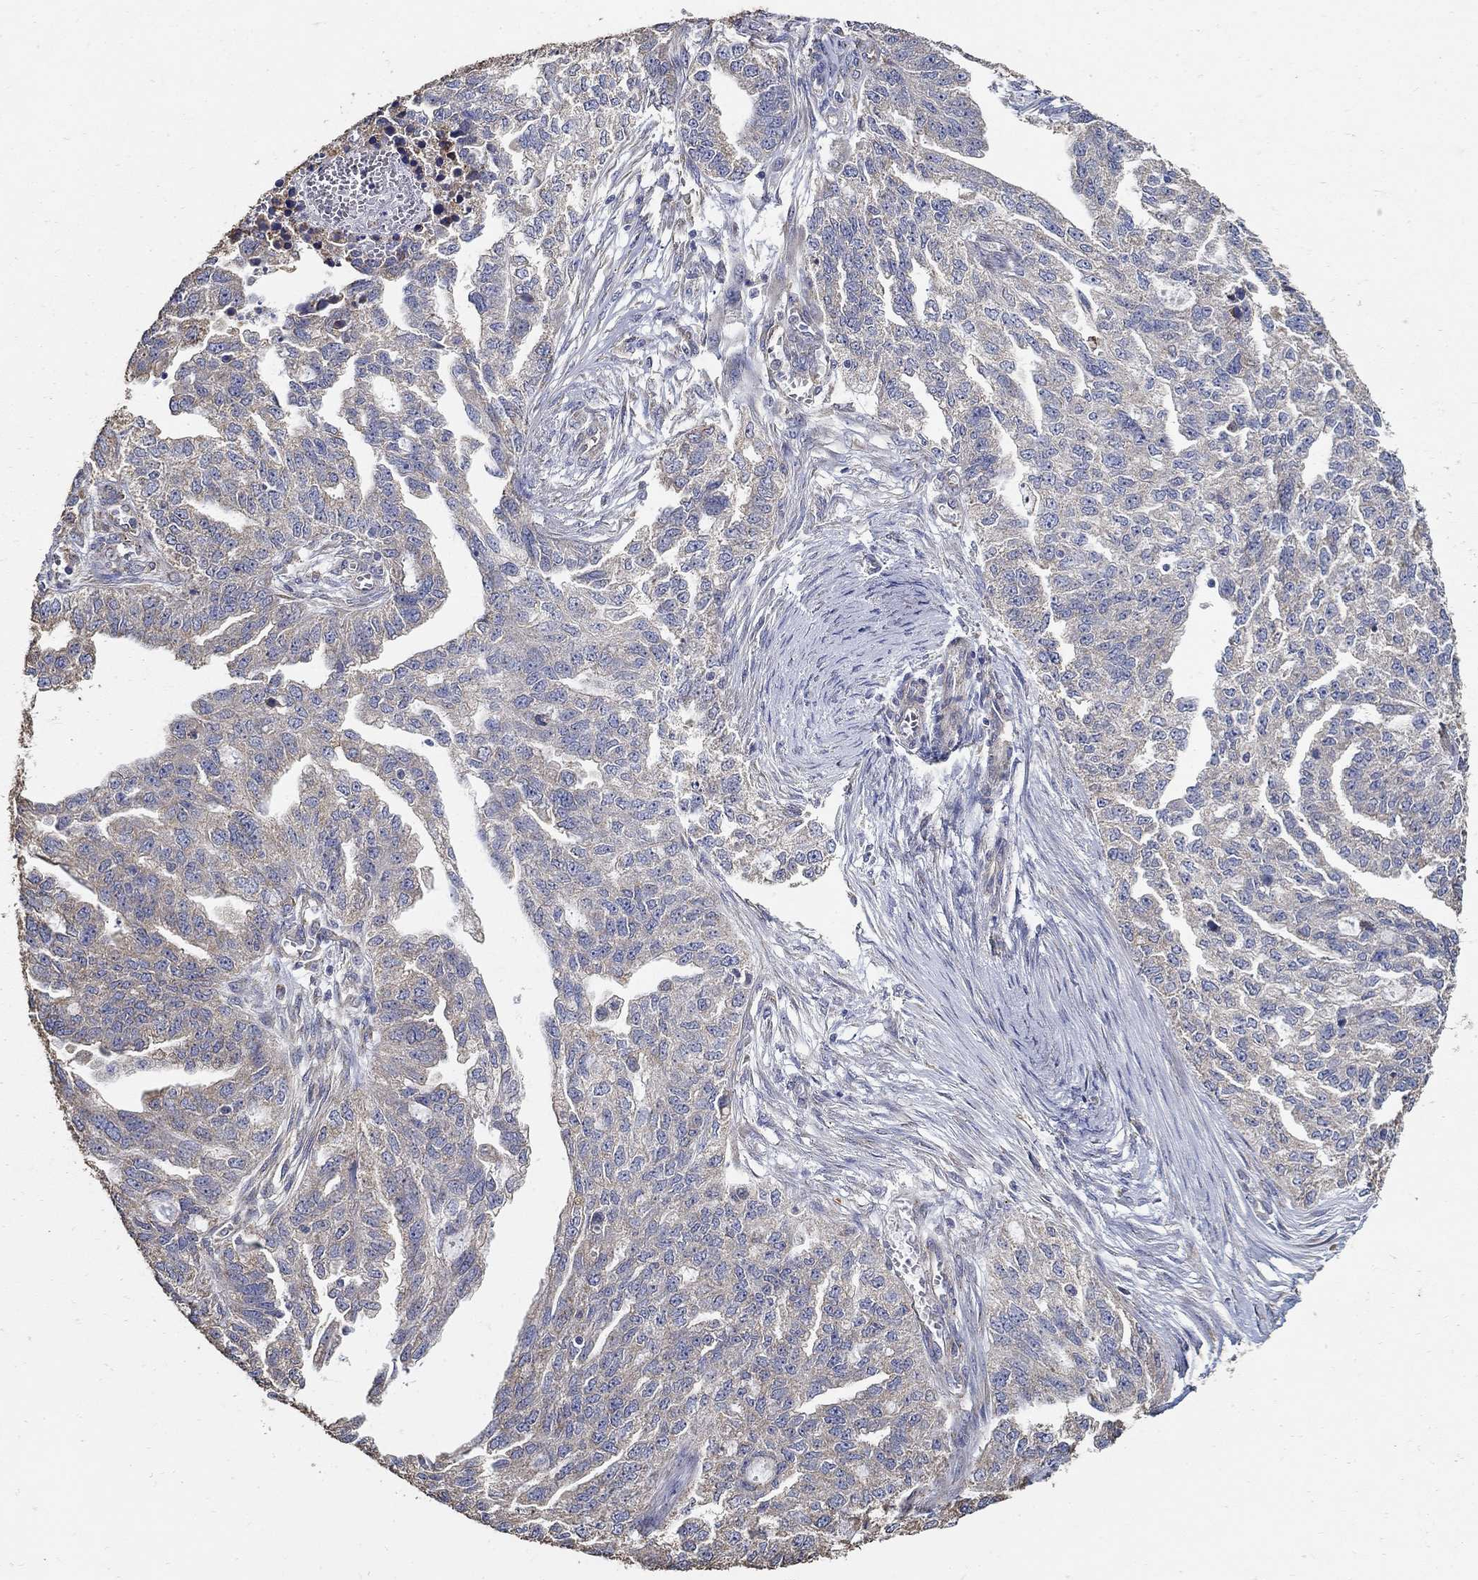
{"staining": {"intensity": "negative", "quantity": "none", "location": "none"}, "tissue": "ovarian cancer", "cell_type": "Tumor cells", "image_type": "cancer", "snomed": [{"axis": "morphology", "description": "Cystadenocarcinoma, serous, NOS"}, {"axis": "topography", "description": "Ovary"}], "caption": "DAB immunohistochemical staining of human serous cystadenocarcinoma (ovarian) displays no significant staining in tumor cells.", "gene": "EMILIN3", "patient": {"sex": "female", "age": 51}}